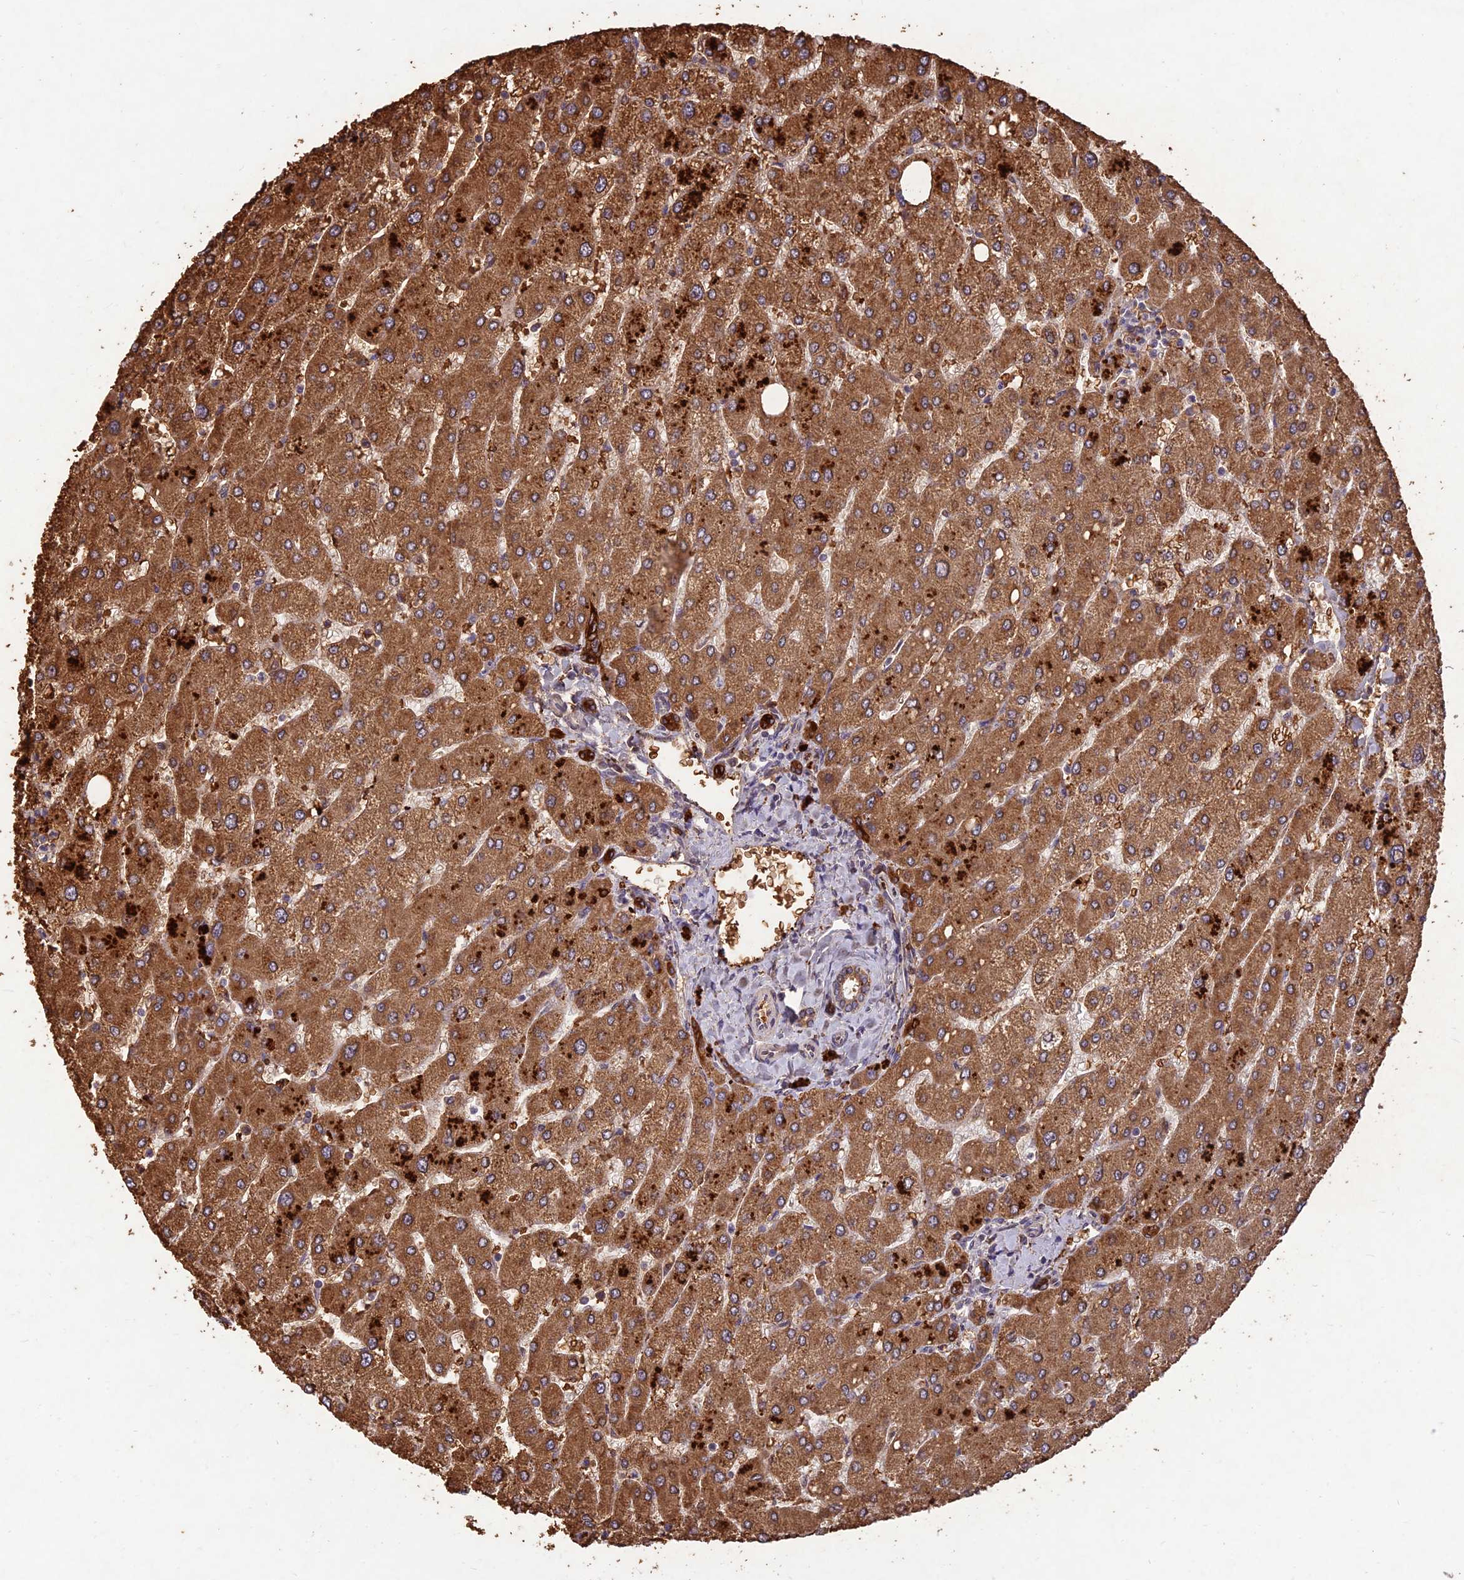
{"staining": {"intensity": "strong", "quantity": ">75%", "location": "cytoplasmic/membranous"}, "tissue": "liver", "cell_type": "Cholangiocytes", "image_type": "normal", "snomed": [{"axis": "morphology", "description": "Normal tissue, NOS"}, {"axis": "topography", "description": "Liver"}], "caption": "A high amount of strong cytoplasmic/membranous staining is identified in about >75% of cholangiocytes in normal liver. (IHC, brightfield microscopy, high magnification).", "gene": "PPP1R11", "patient": {"sex": "male", "age": 55}}